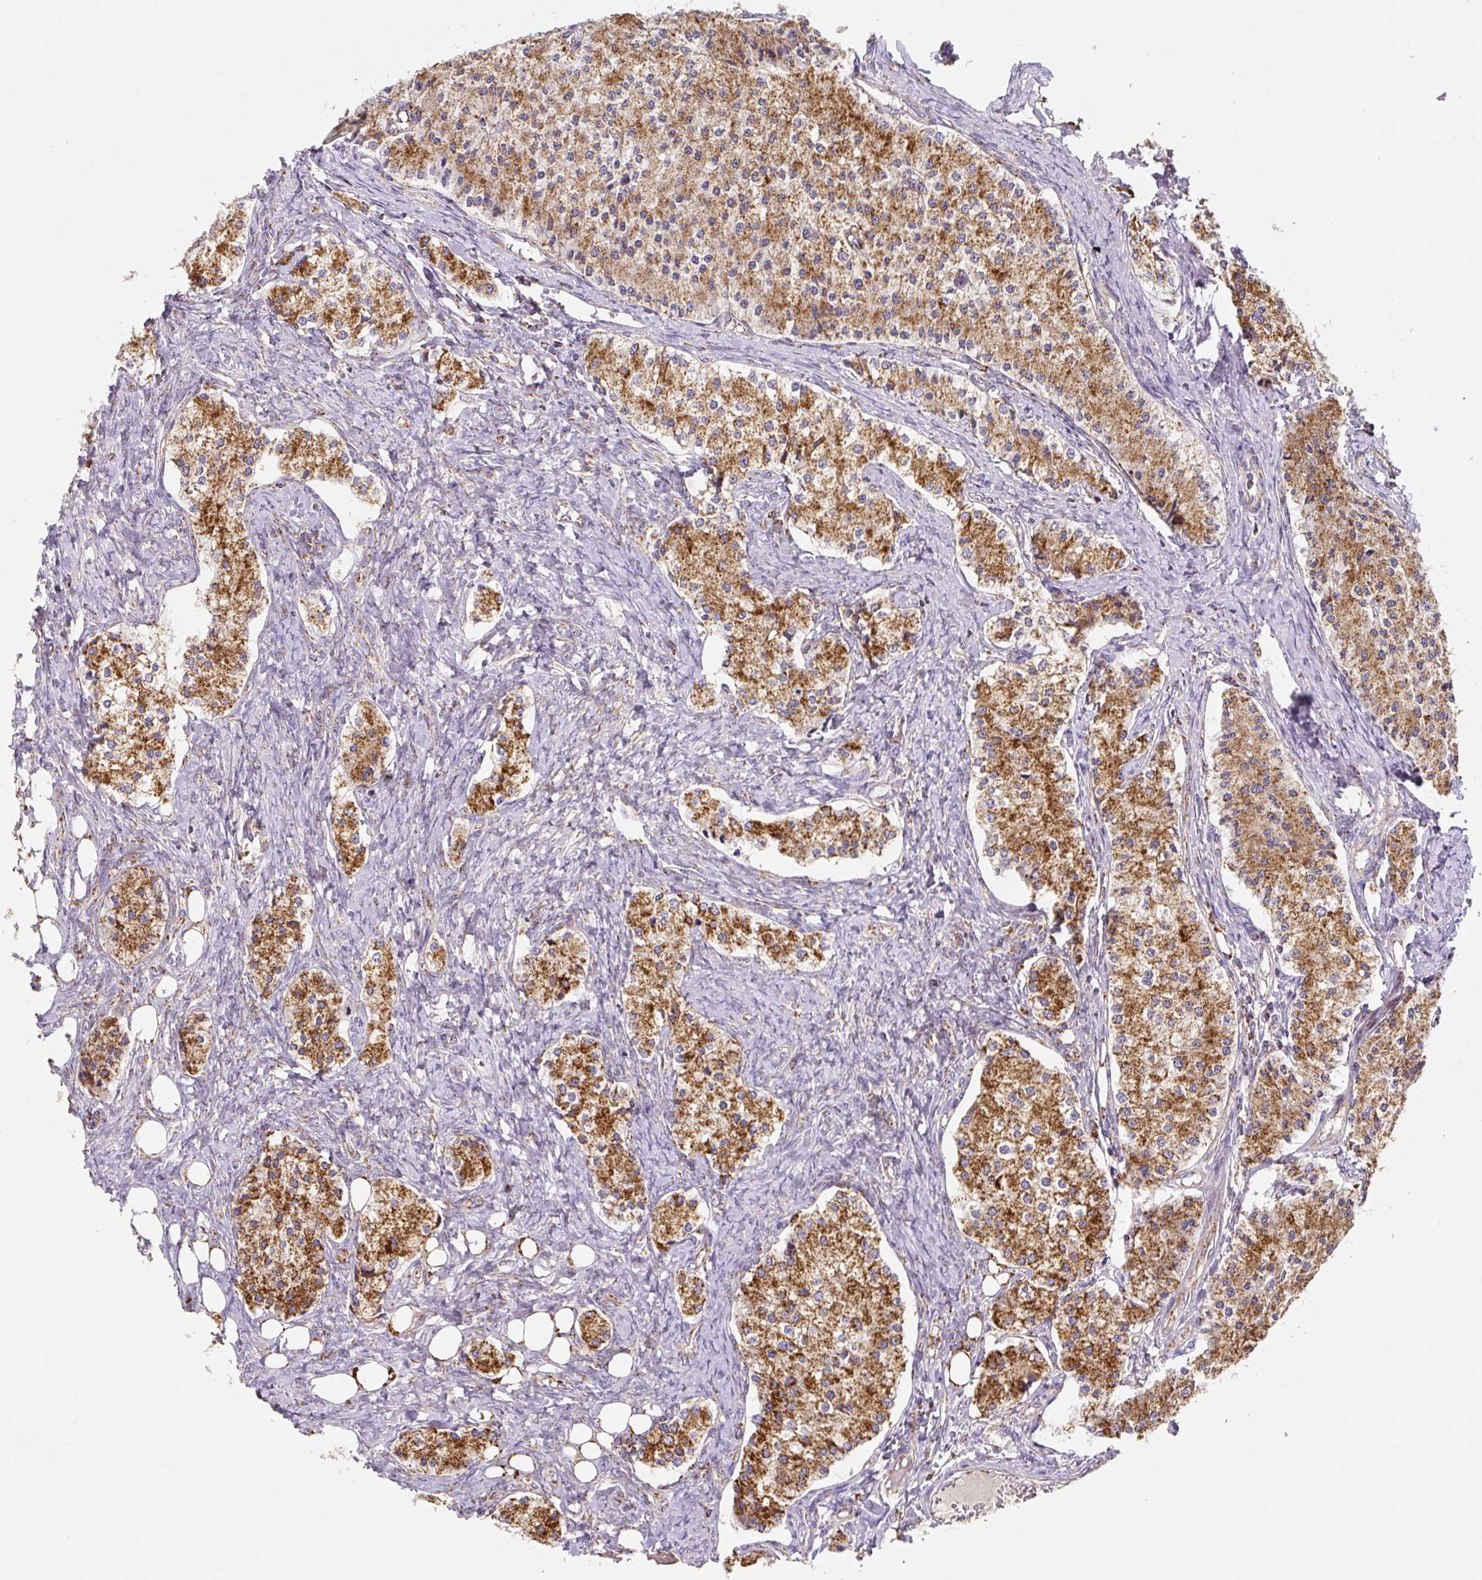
{"staining": {"intensity": "strong", "quantity": ">75%", "location": "cytoplasmic/membranous"}, "tissue": "carcinoid", "cell_type": "Tumor cells", "image_type": "cancer", "snomed": [{"axis": "morphology", "description": "Carcinoid, malignant, NOS"}, {"axis": "topography", "description": "Colon"}], "caption": "Carcinoid stained with DAB IHC displays high levels of strong cytoplasmic/membranous expression in approximately >75% of tumor cells.", "gene": "MT-CO2", "patient": {"sex": "female", "age": 52}}